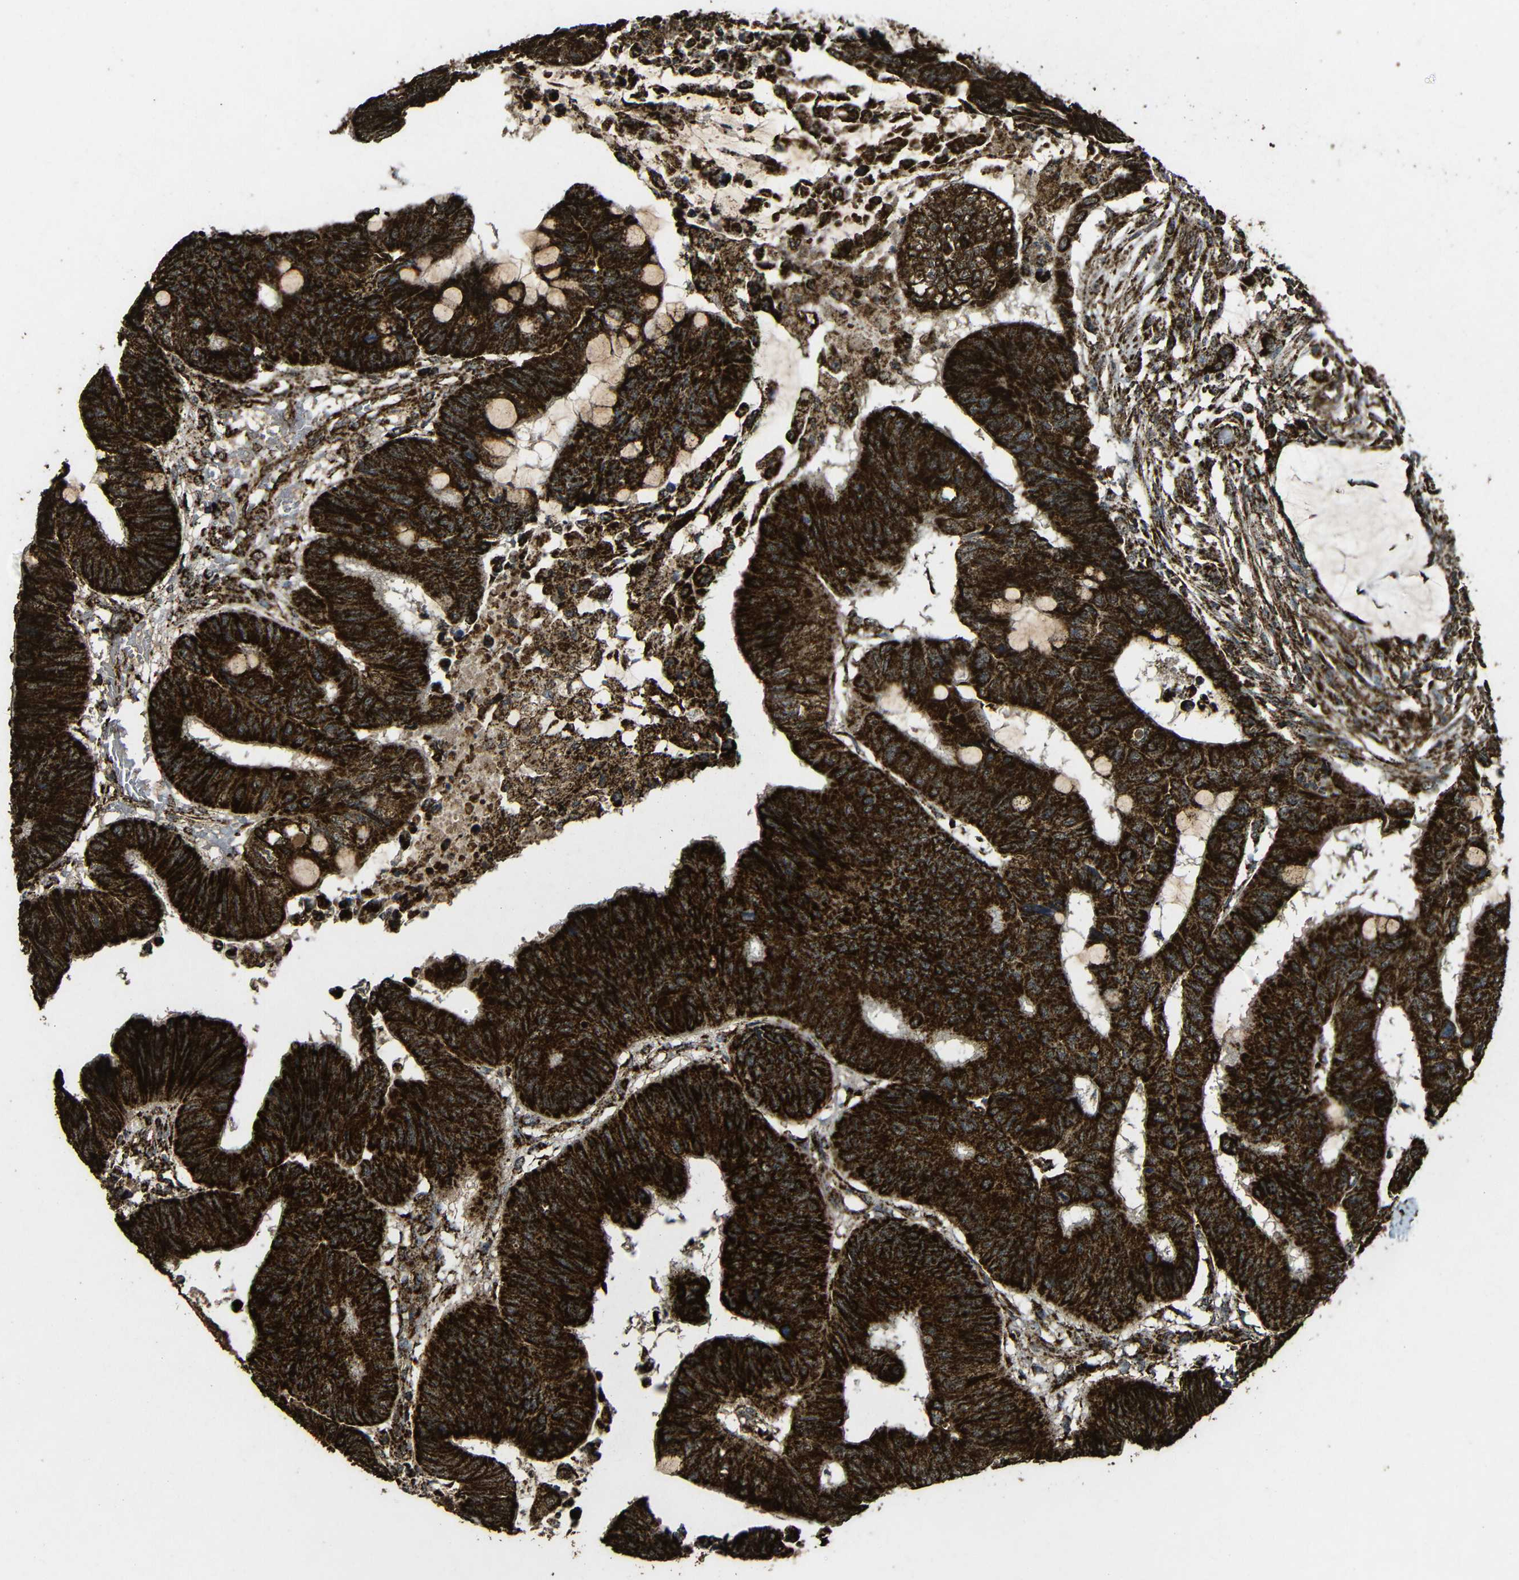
{"staining": {"intensity": "strong", "quantity": ">75%", "location": "cytoplasmic/membranous"}, "tissue": "colorectal cancer", "cell_type": "Tumor cells", "image_type": "cancer", "snomed": [{"axis": "morphology", "description": "Normal tissue, NOS"}, {"axis": "morphology", "description": "Adenocarcinoma, NOS"}, {"axis": "topography", "description": "Rectum"}, {"axis": "topography", "description": "Peripheral nerve tissue"}], "caption": "Colorectal adenocarcinoma stained for a protein shows strong cytoplasmic/membranous positivity in tumor cells. Nuclei are stained in blue.", "gene": "ATP5F1A", "patient": {"sex": "male", "age": 92}}